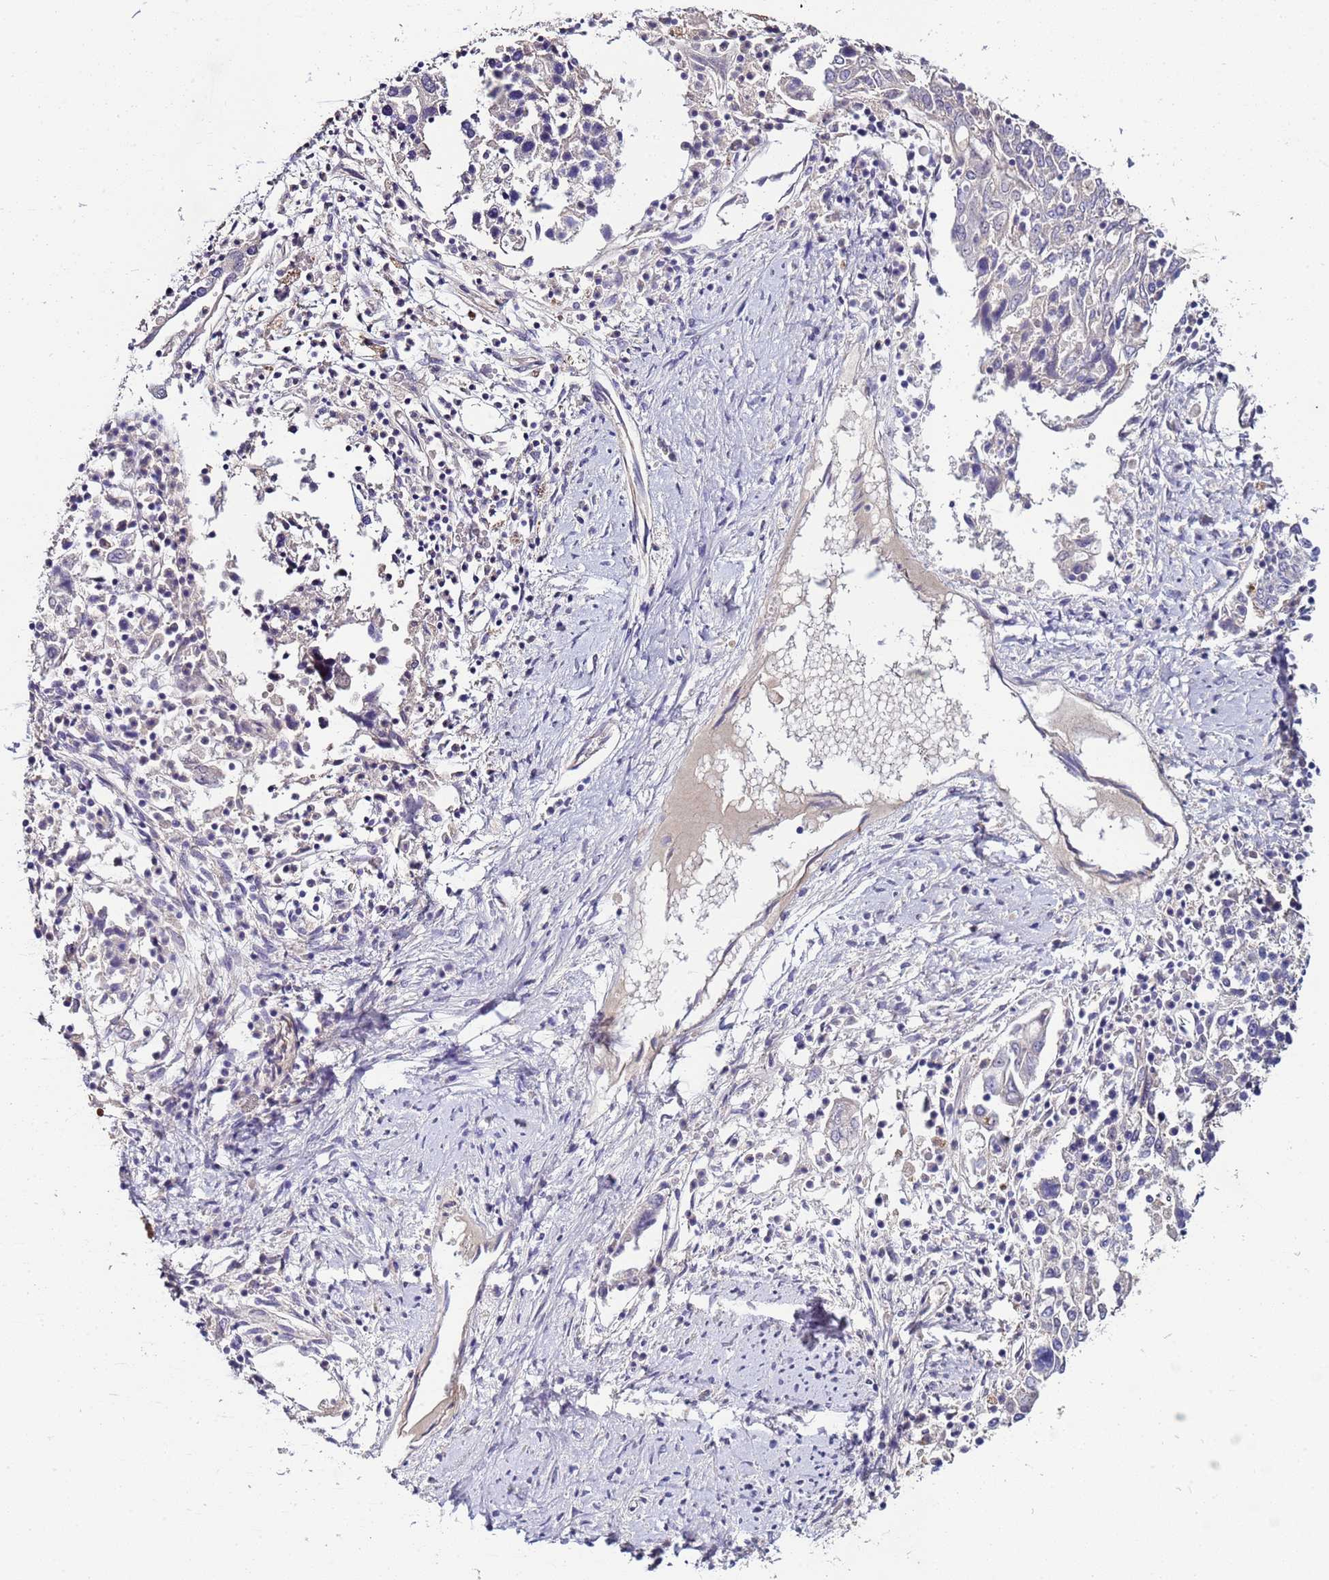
{"staining": {"intensity": "negative", "quantity": "none", "location": "none"}, "tissue": "ovarian cancer", "cell_type": "Tumor cells", "image_type": "cancer", "snomed": [{"axis": "morphology", "description": "Carcinoma, endometroid"}, {"axis": "topography", "description": "Ovary"}], "caption": "IHC micrograph of neoplastic tissue: human ovarian endometroid carcinoma stained with DAB exhibits no significant protein positivity in tumor cells.", "gene": "TRIM51", "patient": {"sex": "female", "age": 62}}